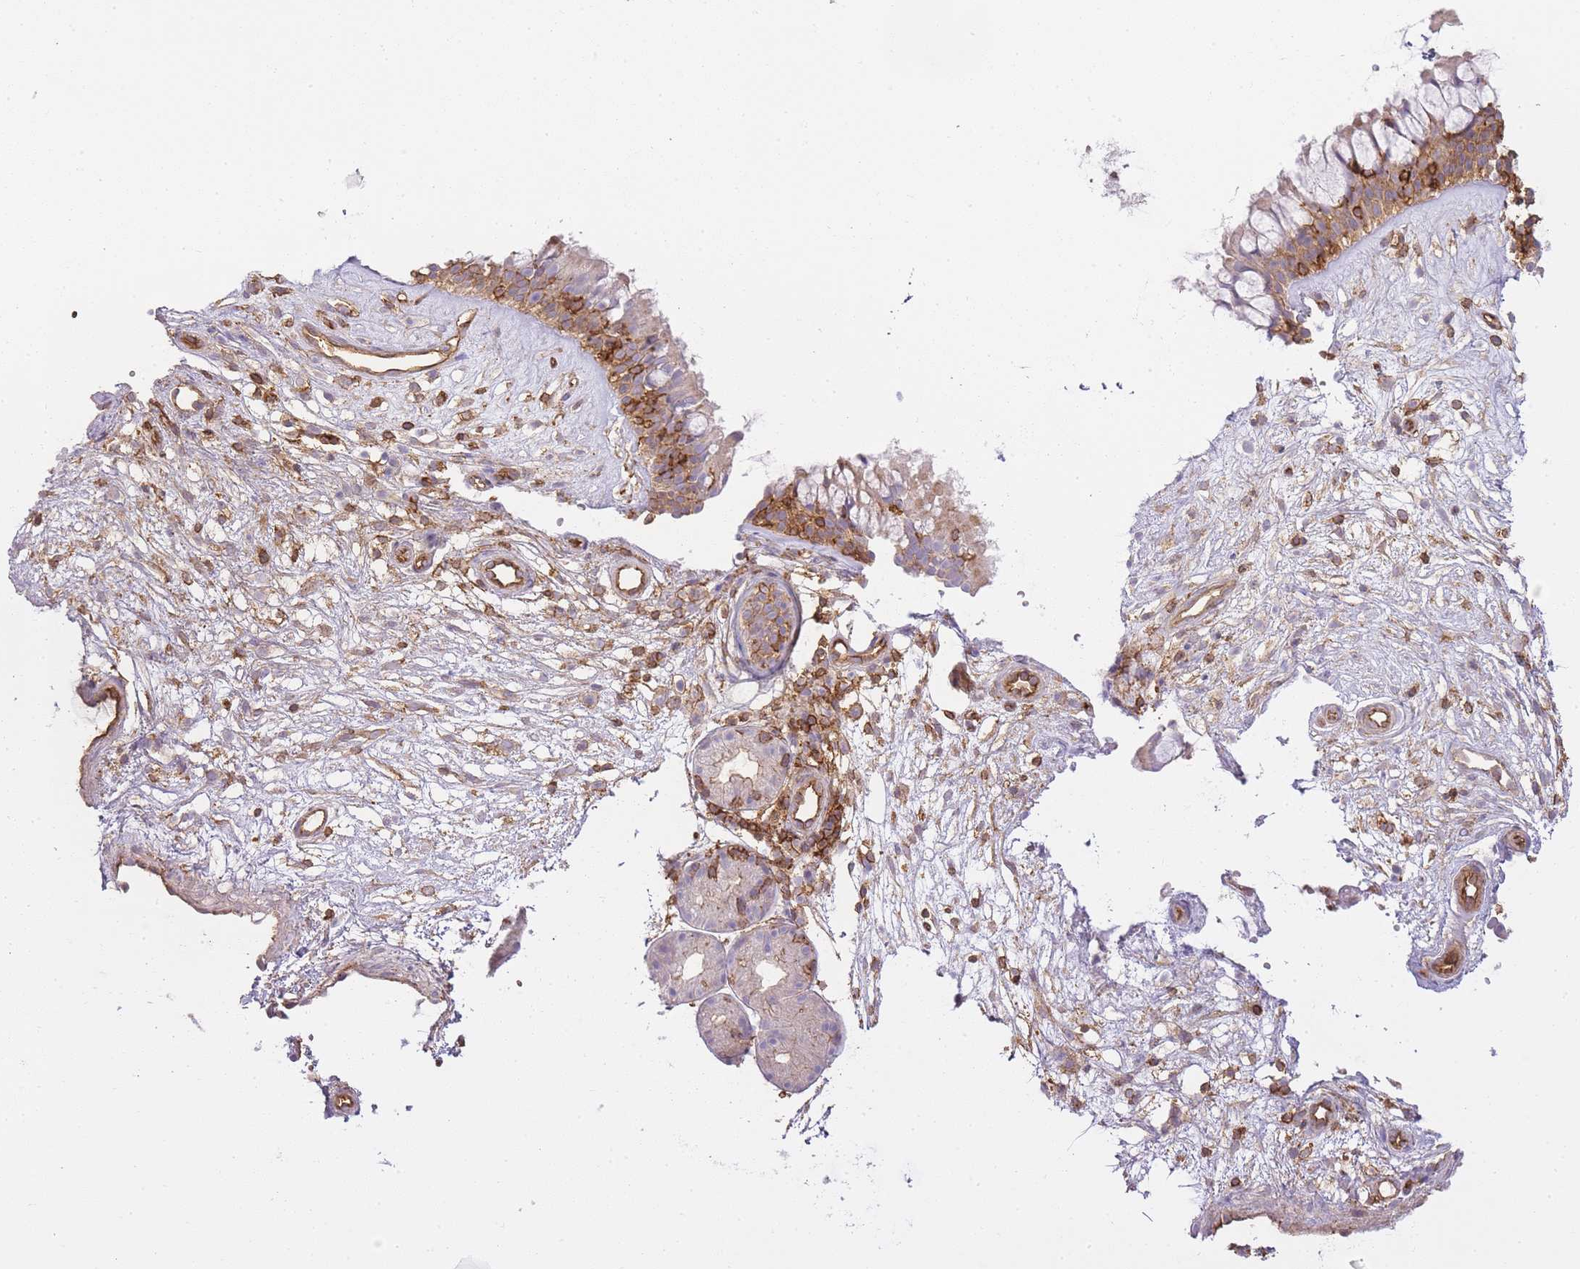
{"staining": {"intensity": "moderate", "quantity": "<25%", "location": "cytoplasmic/membranous"}, "tissue": "nasopharynx", "cell_type": "Respiratory epithelial cells", "image_type": "normal", "snomed": [{"axis": "morphology", "description": "Normal tissue, NOS"}, {"axis": "topography", "description": "Nasopharynx"}], "caption": "IHC of unremarkable nasopharynx shows low levels of moderate cytoplasmic/membranous expression in about <25% of respiratory epithelial cells. The staining is performed using DAB (3,3'-diaminobenzidine) brown chromogen to label protein expression. The nuclei are counter-stained blue using hematoxylin.", "gene": "MSN", "patient": {"sex": "male", "age": 32}}